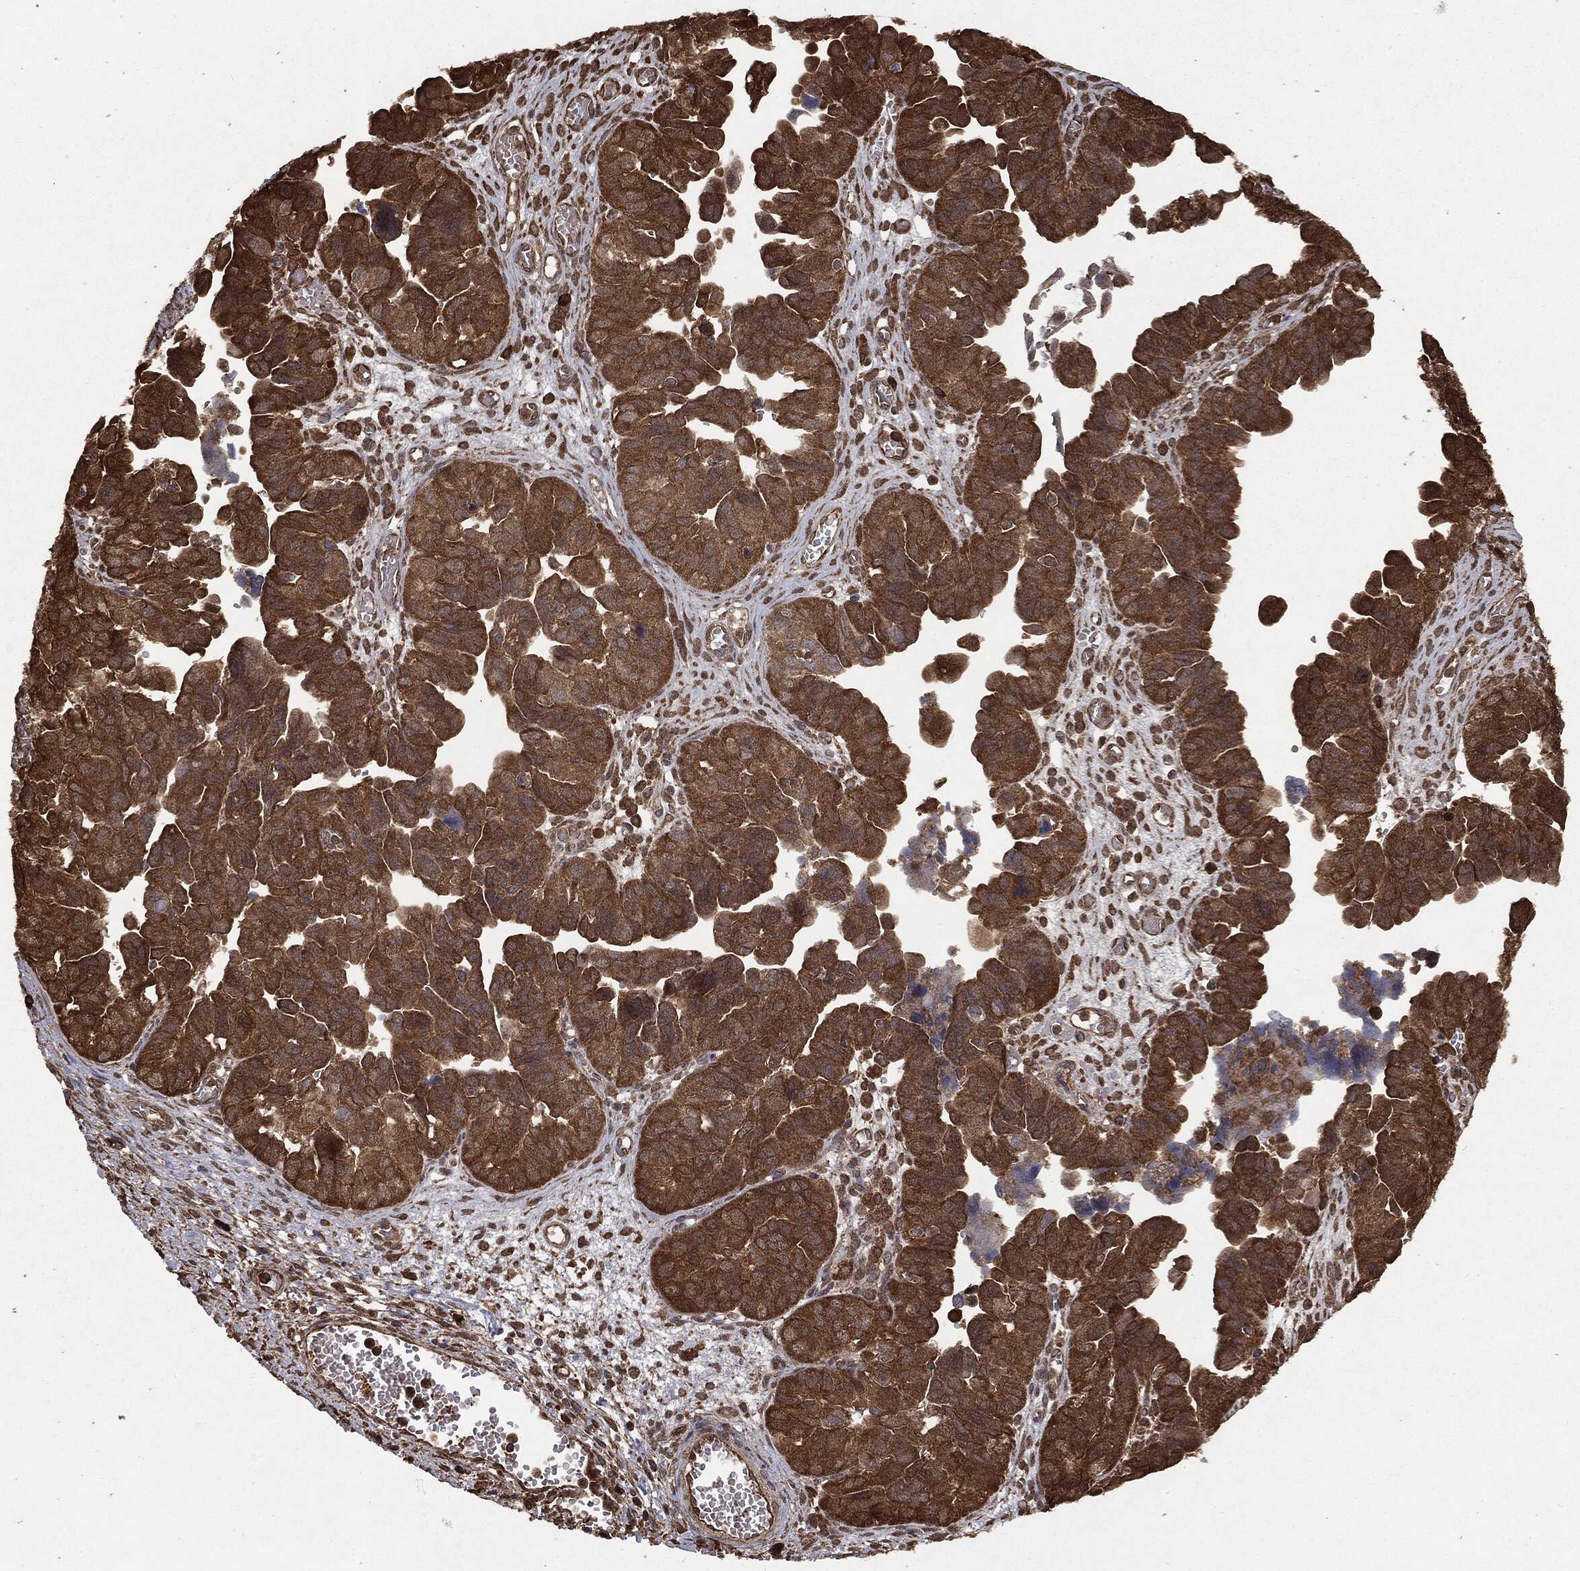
{"staining": {"intensity": "strong", "quantity": ">75%", "location": "cytoplasmic/membranous"}, "tissue": "ovarian cancer", "cell_type": "Tumor cells", "image_type": "cancer", "snomed": [{"axis": "morphology", "description": "Cystadenocarcinoma, serous, NOS"}, {"axis": "topography", "description": "Ovary"}], "caption": "Protein expression analysis of human serous cystadenocarcinoma (ovarian) reveals strong cytoplasmic/membranous staining in about >75% of tumor cells. The staining was performed using DAB, with brown indicating positive protein expression. Nuclei are stained blue with hematoxylin.", "gene": "NME1", "patient": {"sex": "female", "age": 64}}